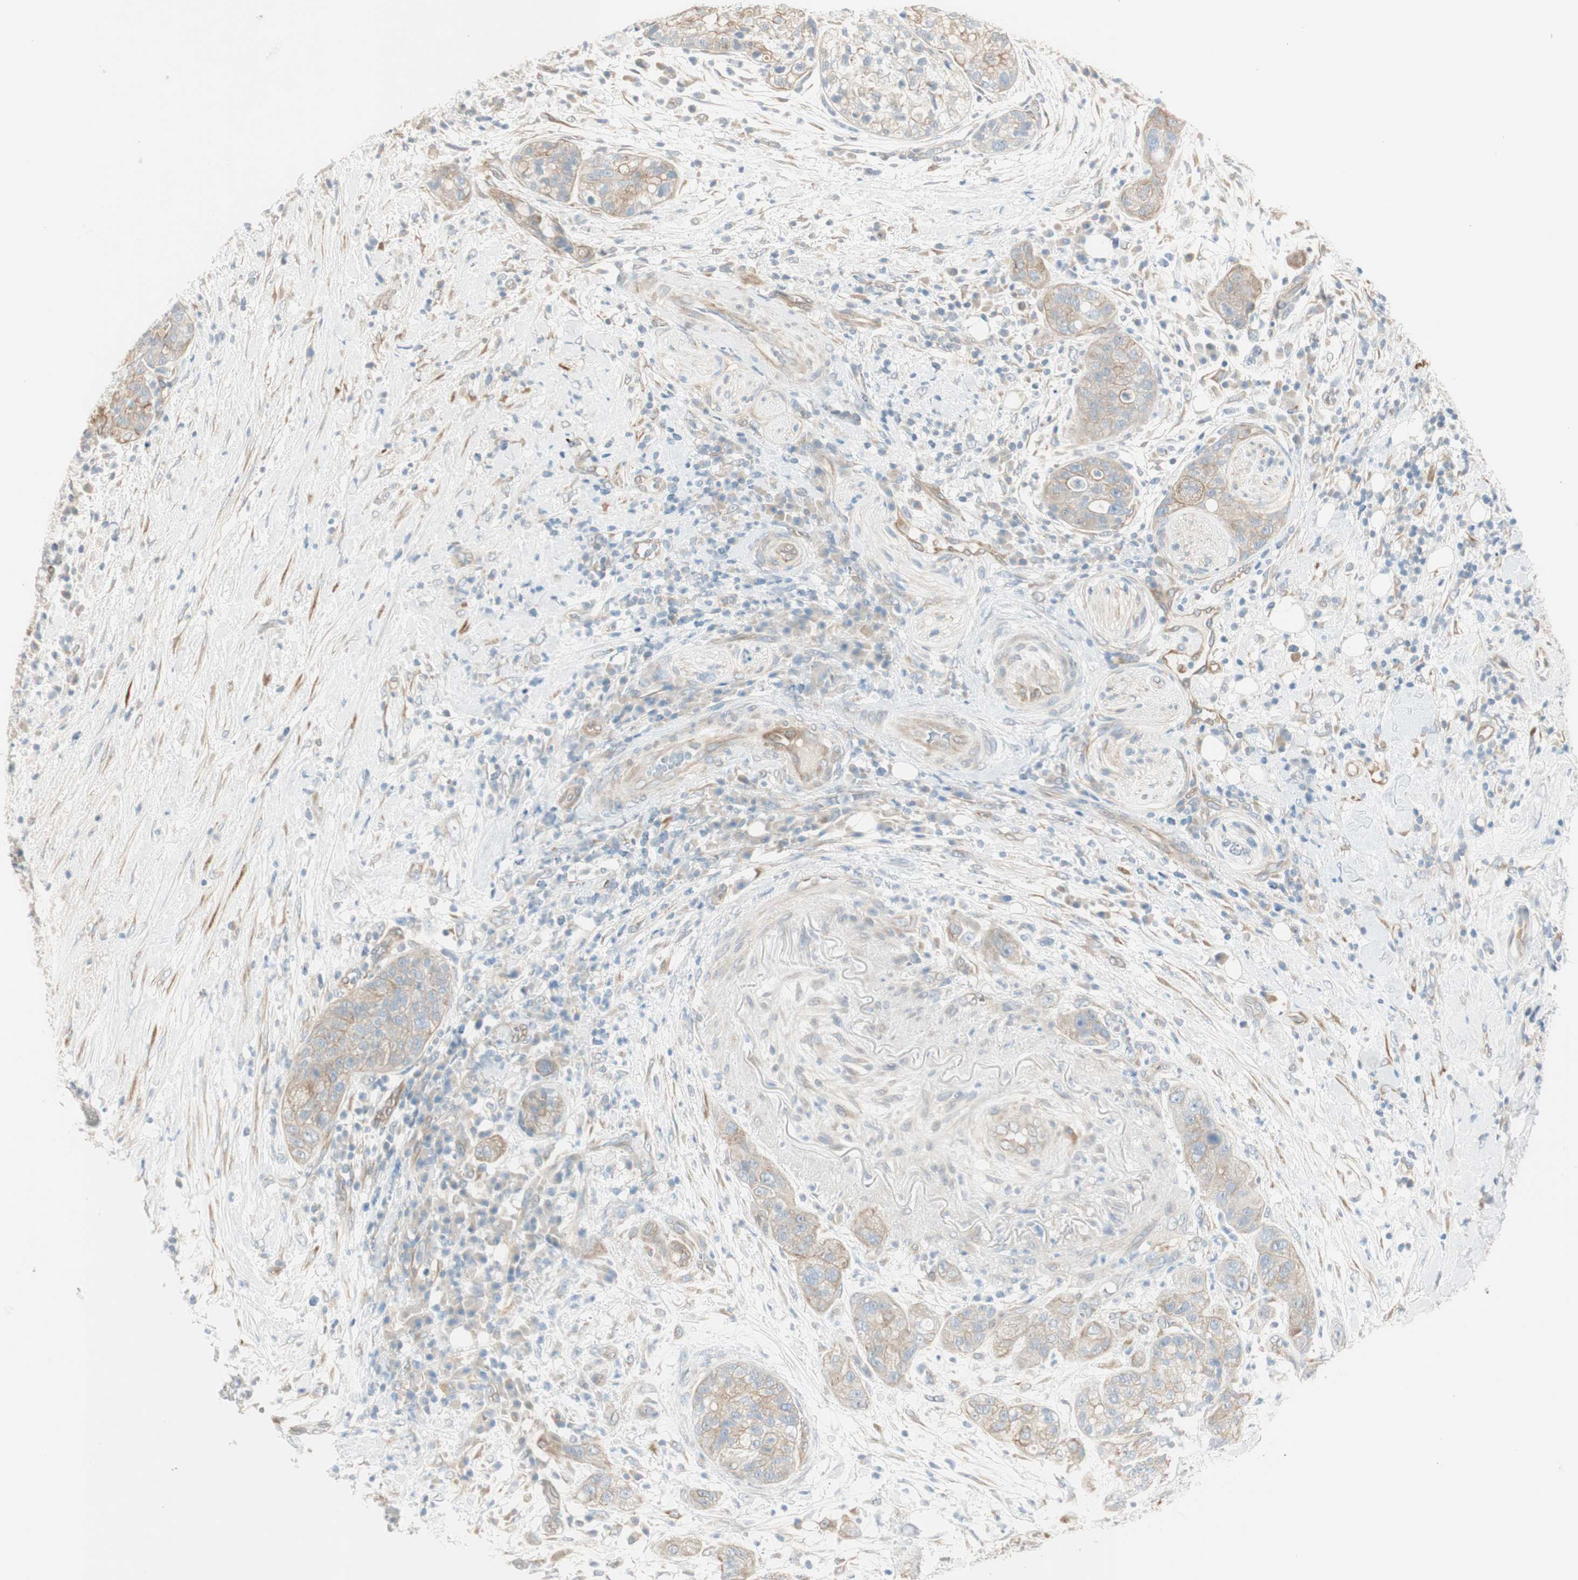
{"staining": {"intensity": "weak", "quantity": ">75%", "location": "cytoplasmic/membranous"}, "tissue": "pancreatic cancer", "cell_type": "Tumor cells", "image_type": "cancer", "snomed": [{"axis": "morphology", "description": "Adenocarcinoma, NOS"}, {"axis": "topography", "description": "Pancreas"}], "caption": "Approximately >75% of tumor cells in pancreatic cancer (adenocarcinoma) exhibit weak cytoplasmic/membranous protein staining as visualized by brown immunohistochemical staining.", "gene": "CDK3", "patient": {"sex": "female", "age": 78}}